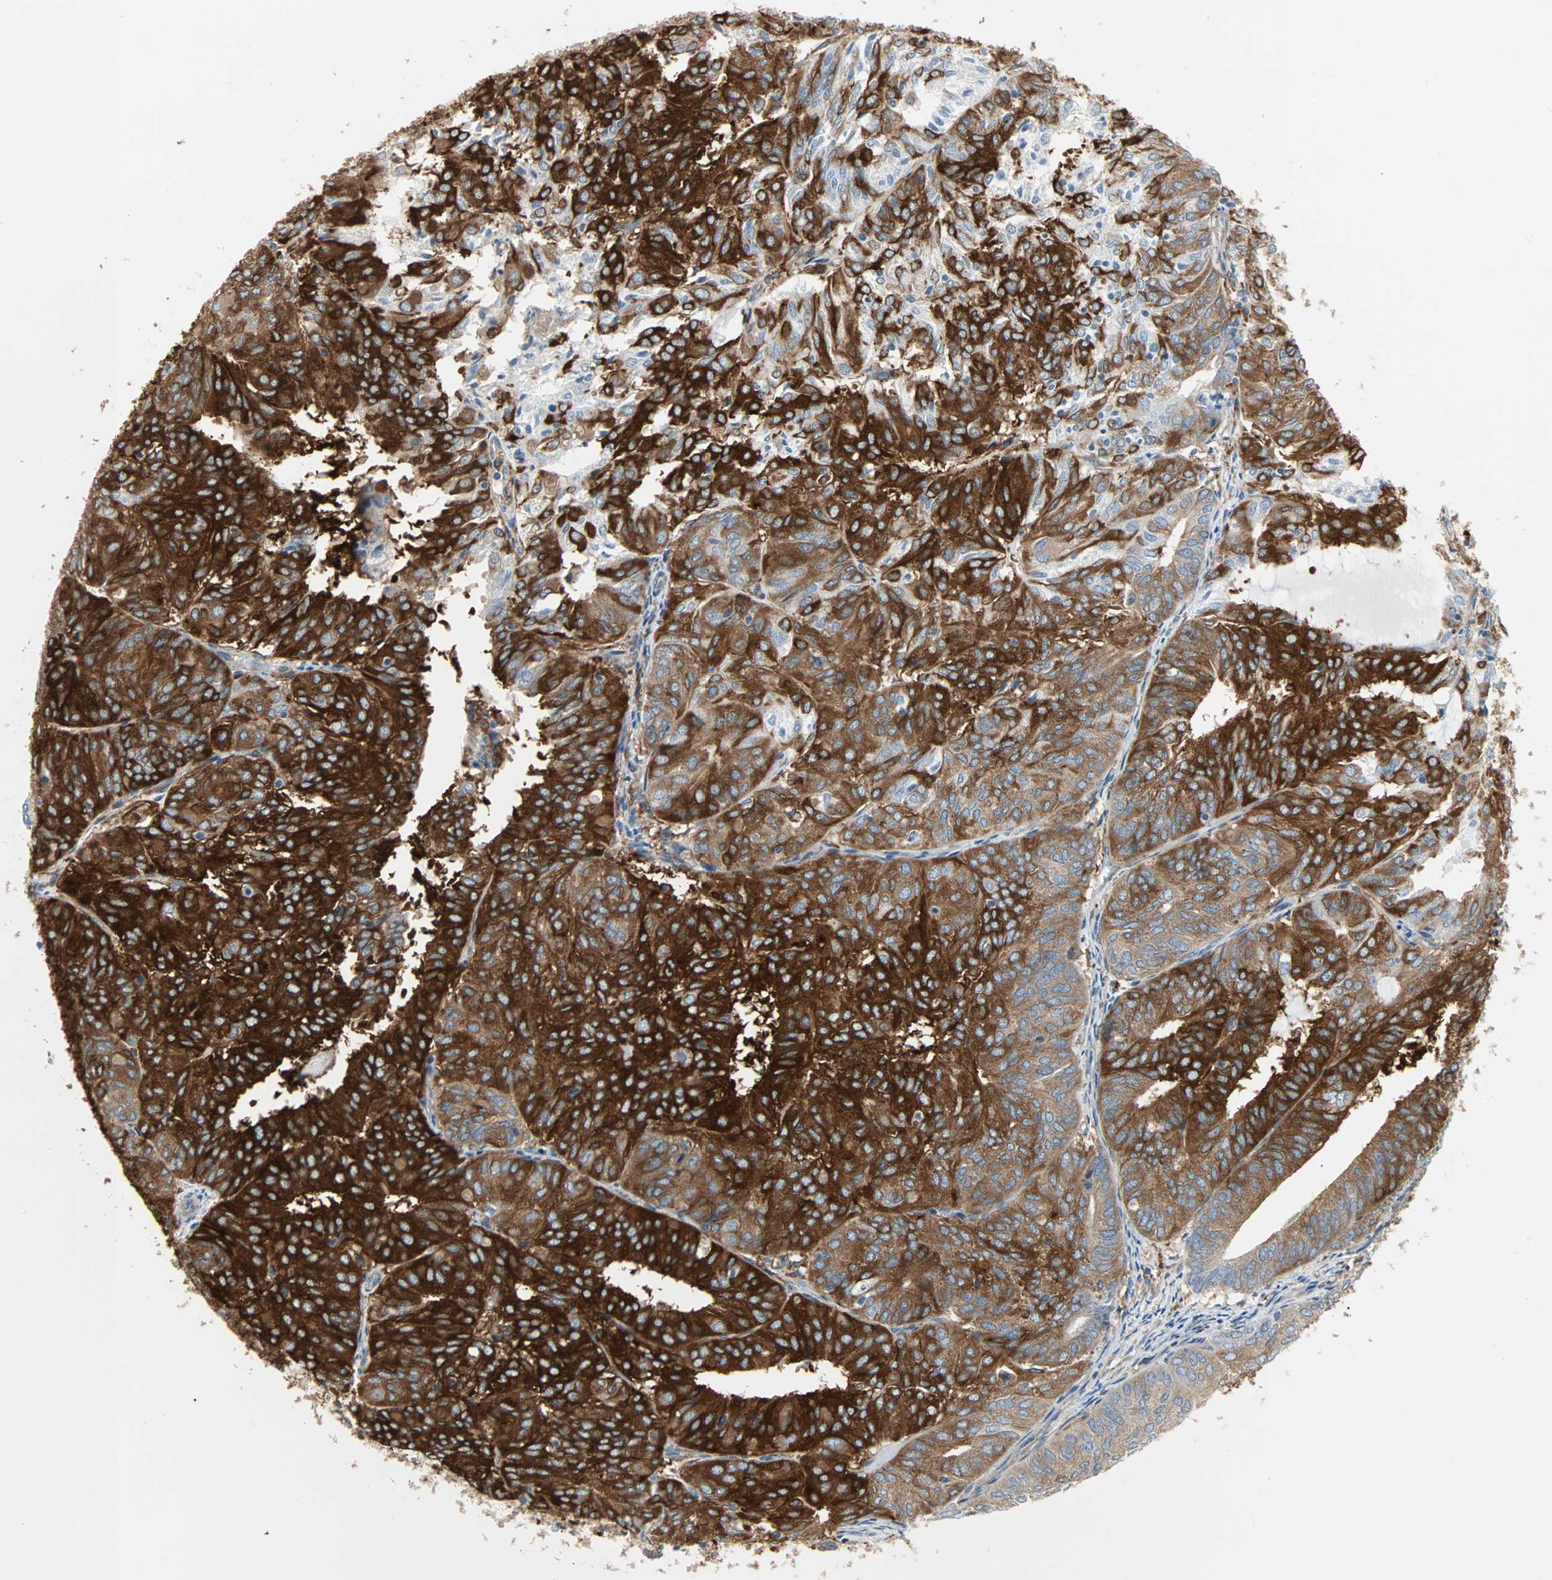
{"staining": {"intensity": "strong", "quantity": ">75%", "location": "cytoplasmic/membranous"}, "tissue": "endometrial cancer", "cell_type": "Tumor cells", "image_type": "cancer", "snomed": [{"axis": "morphology", "description": "Adenocarcinoma, NOS"}, {"axis": "topography", "description": "Uterus"}], "caption": "Endometrial cancer (adenocarcinoma) stained with a brown dye demonstrates strong cytoplasmic/membranous positive expression in about >75% of tumor cells.", "gene": "EPB41L2", "patient": {"sex": "female", "age": 60}}